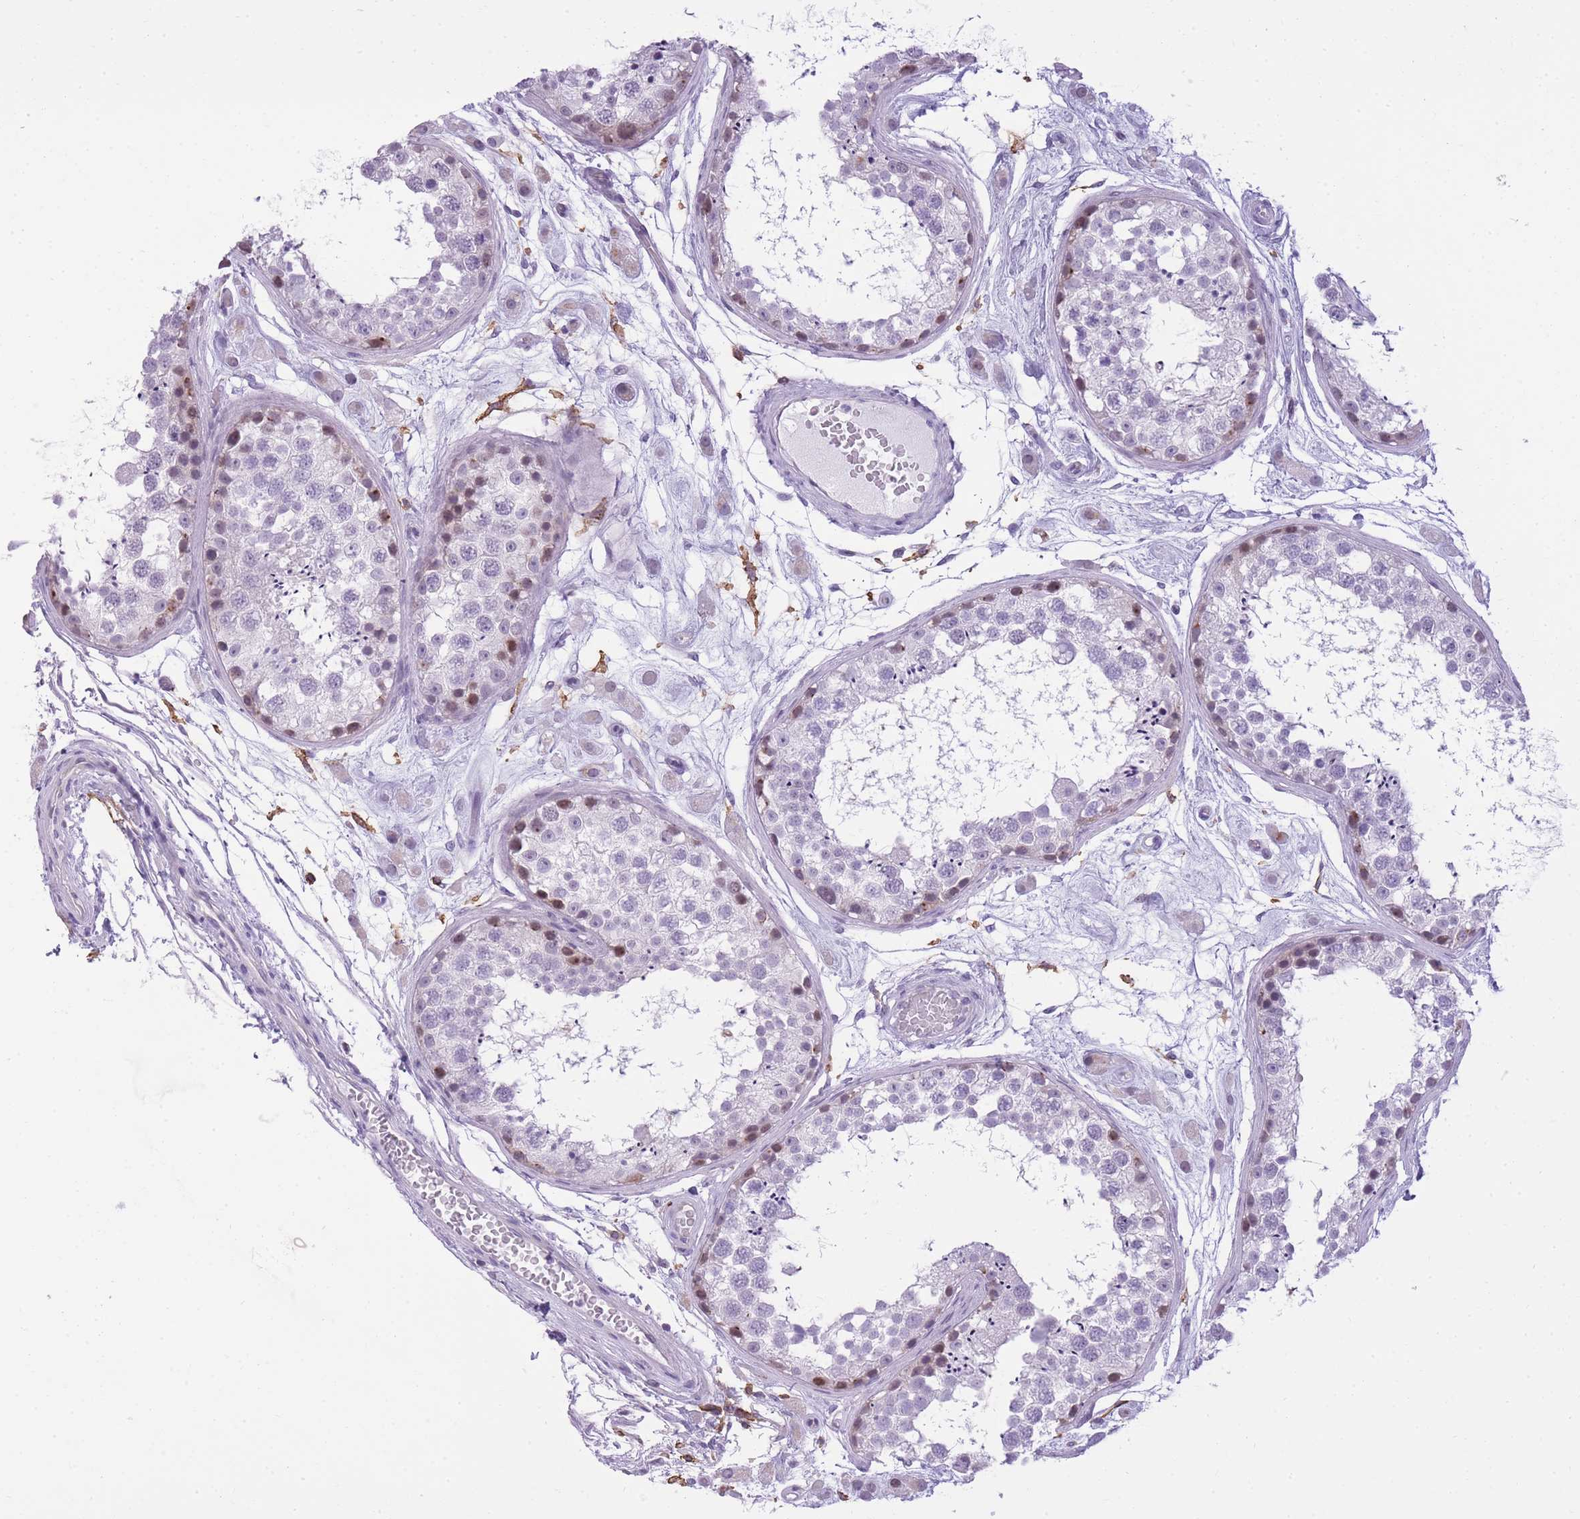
{"staining": {"intensity": "moderate", "quantity": "<25%", "location": "cytoplasmic/membranous"}, "tissue": "testis", "cell_type": "Cells in seminiferous ducts", "image_type": "normal", "snomed": [{"axis": "morphology", "description": "Normal tissue, NOS"}, {"axis": "topography", "description": "Testis"}], "caption": "Normal testis exhibits moderate cytoplasmic/membranous positivity in approximately <25% of cells in seminiferous ducts (Brightfield microscopy of DAB IHC at high magnification)..", "gene": "RADX", "patient": {"sex": "male", "age": 25}}